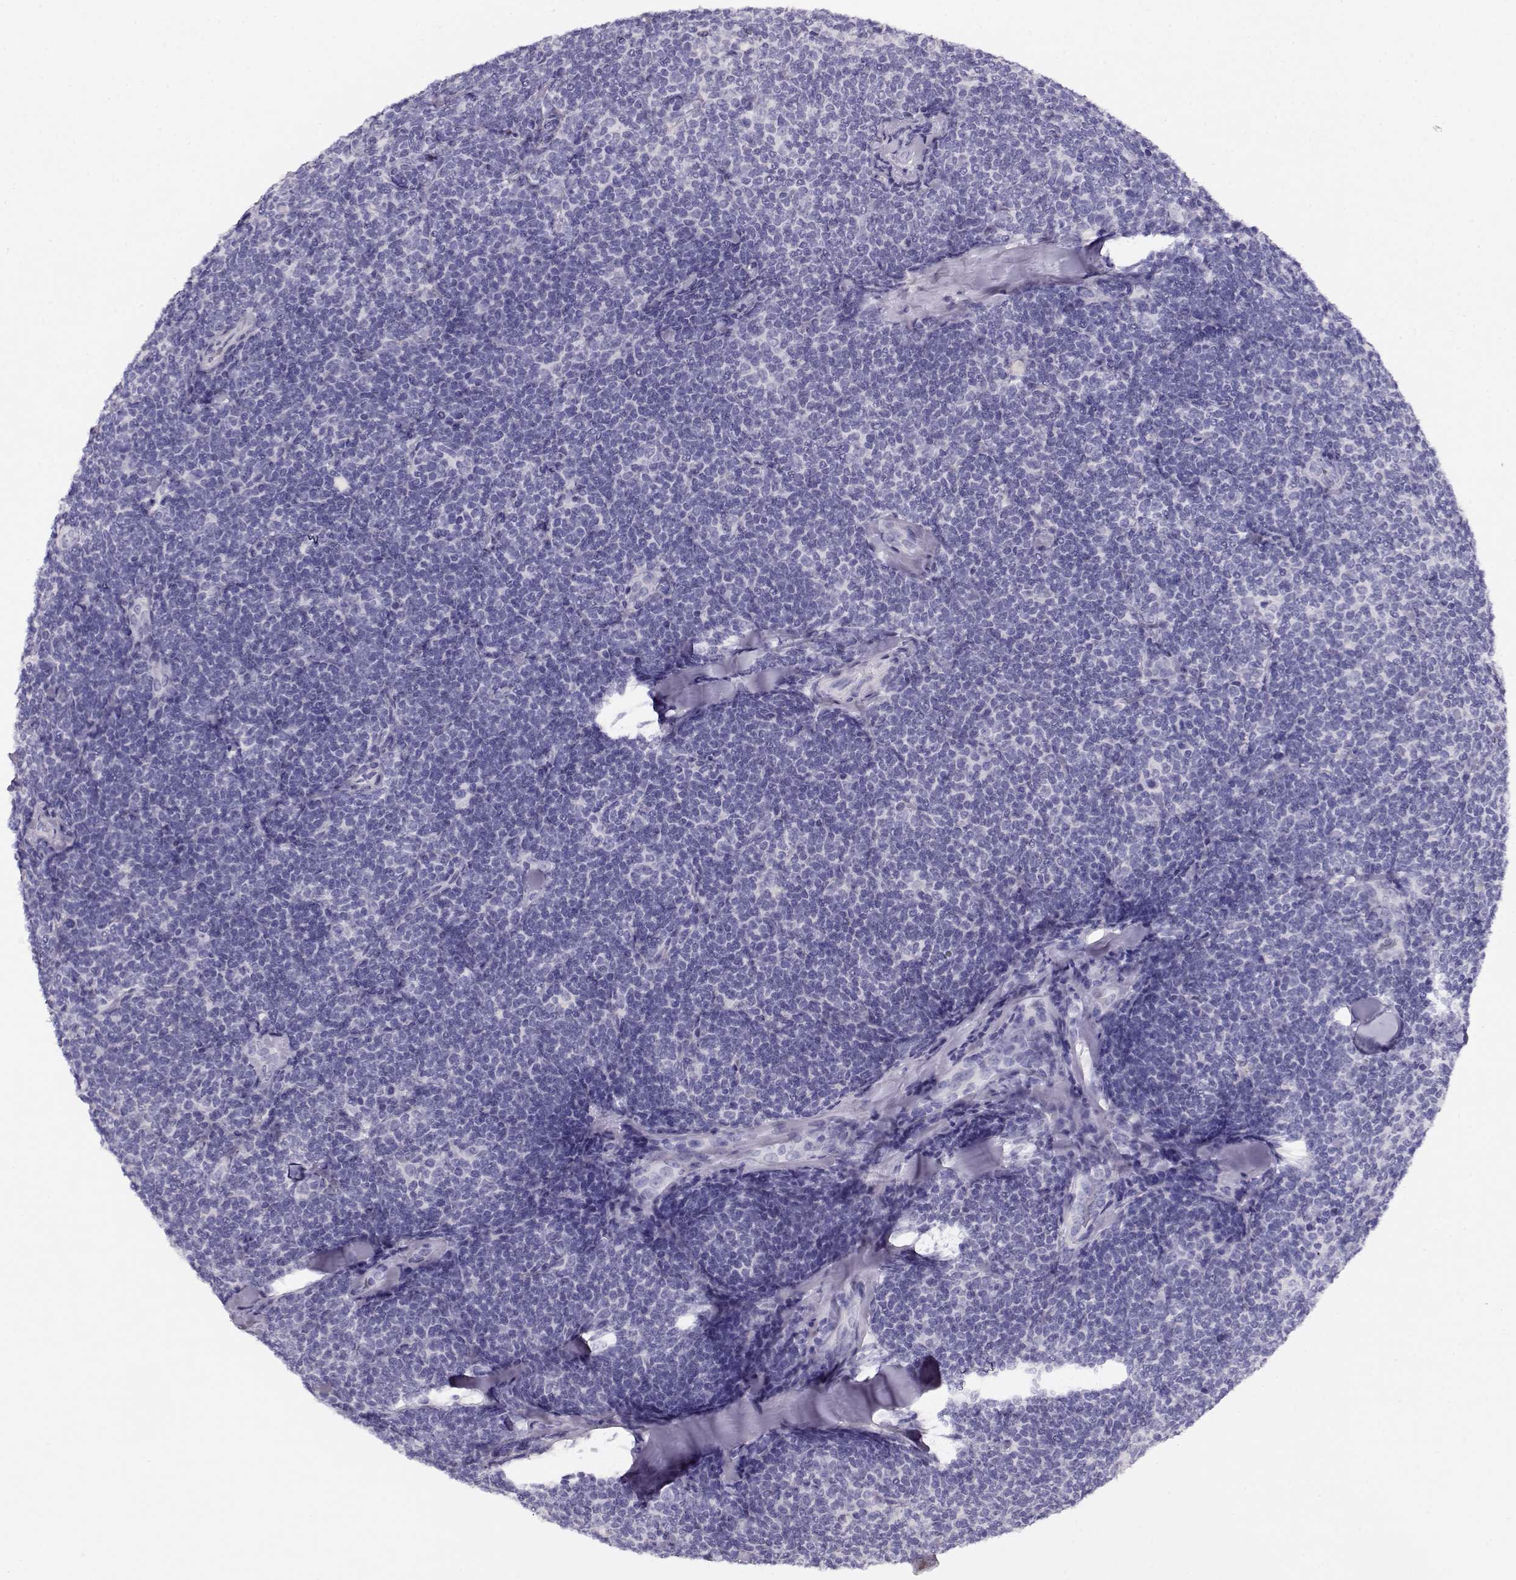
{"staining": {"intensity": "negative", "quantity": "none", "location": "none"}, "tissue": "lymphoma", "cell_type": "Tumor cells", "image_type": "cancer", "snomed": [{"axis": "morphology", "description": "Malignant lymphoma, non-Hodgkin's type, Low grade"}, {"axis": "topography", "description": "Lymph node"}], "caption": "High magnification brightfield microscopy of lymphoma stained with DAB (3,3'-diaminobenzidine) (brown) and counterstained with hematoxylin (blue): tumor cells show no significant staining.", "gene": "ACTN2", "patient": {"sex": "female", "age": 56}}